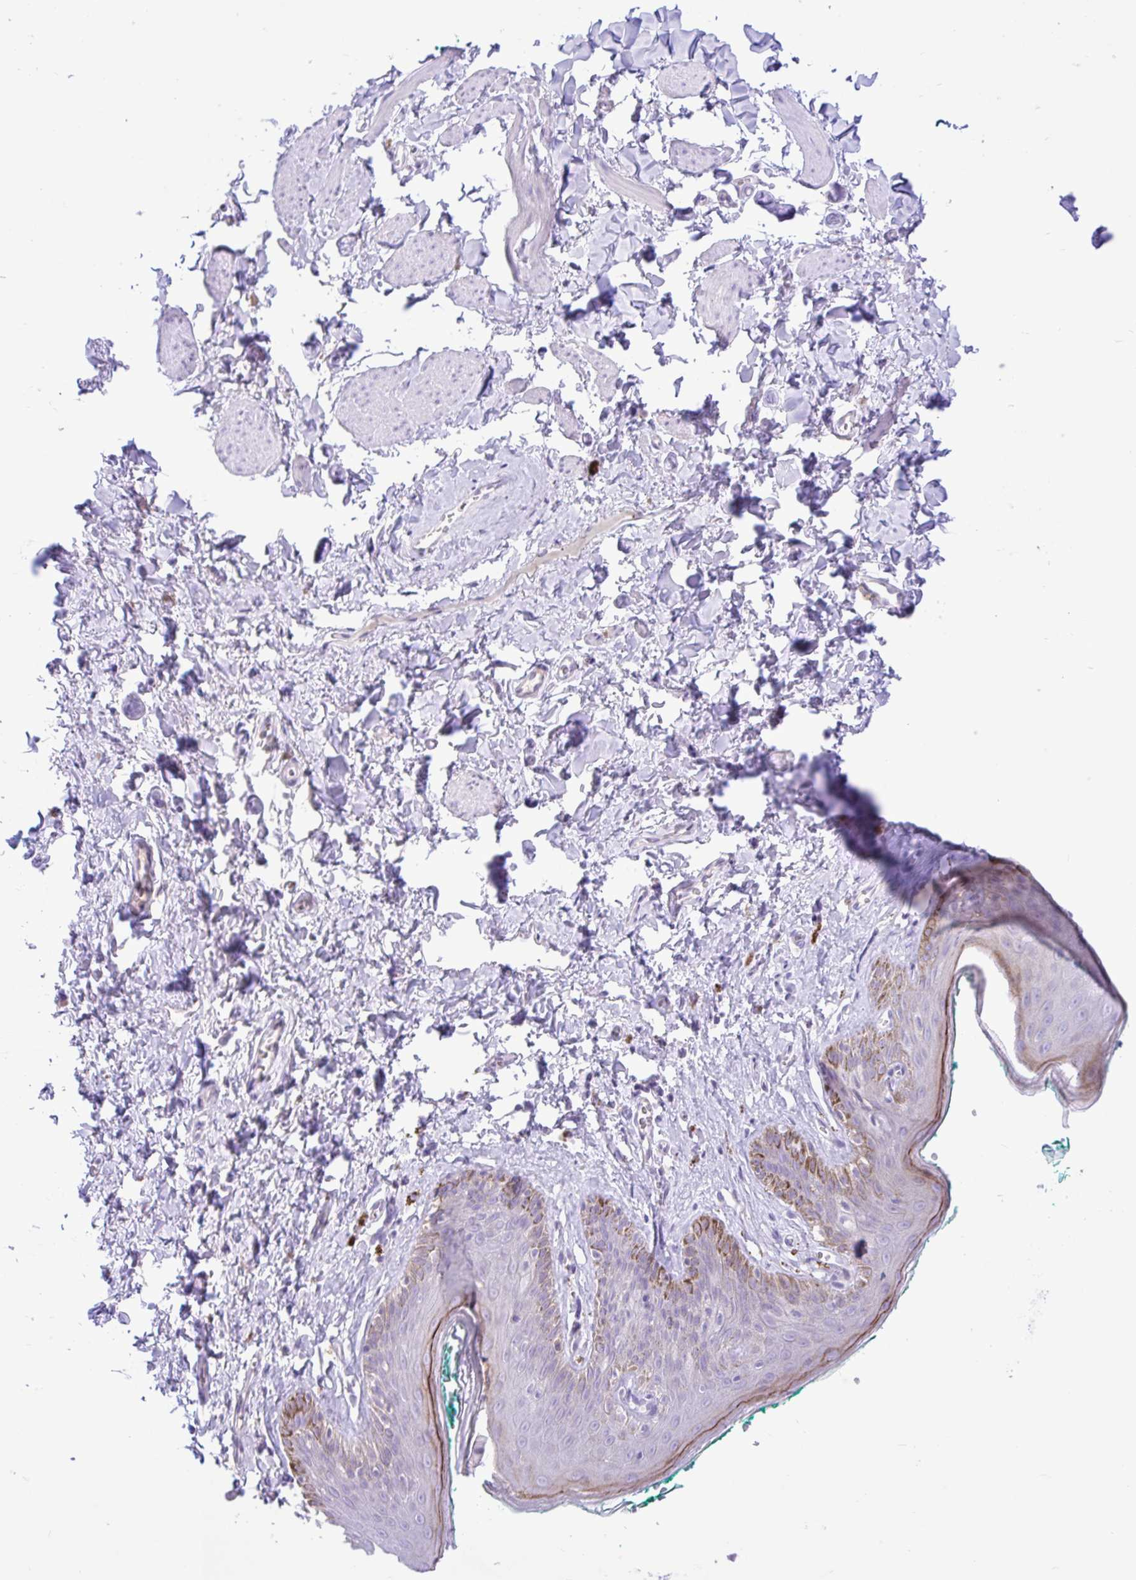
{"staining": {"intensity": "moderate", "quantity": "<25%", "location": "cytoplasmic/membranous"}, "tissue": "skin", "cell_type": "Epidermal cells", "image_type": "normal", "snomed": [{"axis": "morphology", "description": "Normal tissue, NOS"}, {"axis": "topography", "description": "Vulva"}, {"axis": "topography", "description": "Peripheral nerve tissue"}], "caption": "Immunohistochemistry (IHC) image of unremarkable skin: skin stained using IHC reveals low levels of moderate protein expression localized specifically in the cytoplasmic/membranous of epidermal cells, appearing as a cytoplasmic/membranous brown color.", "gene": "ZNF101", "patient": {"sex": "female", "age": 66}}